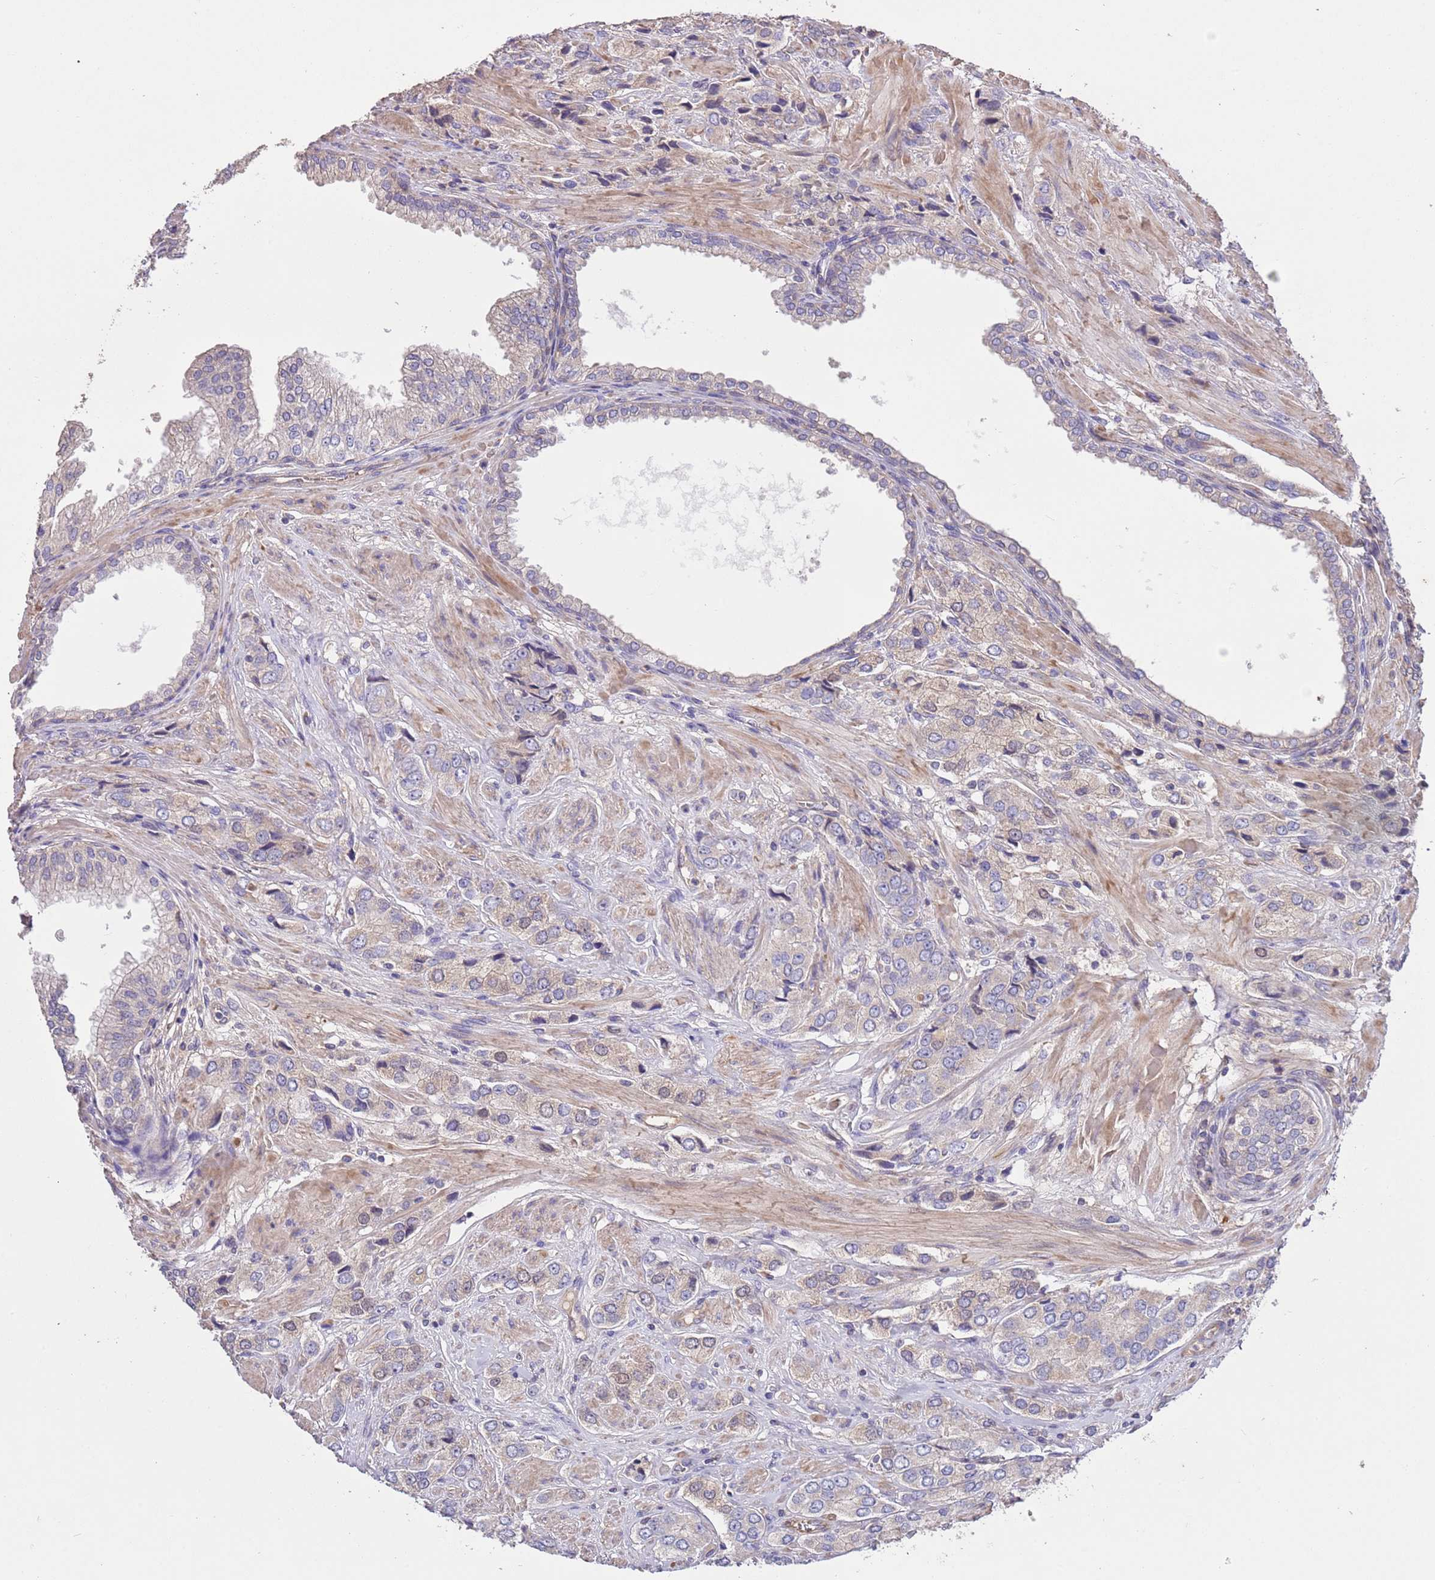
{"staining": {"intensity": "negative", "quantity": "none", "location": "none"}, "tissue": "prostate cancer", "cell_type": "Tumor cells", "image_type": "cancer", "snomed": [{"axis": "morphology", "description": "Adenocarcinoma, High grade"}, {"axis": "topography", "description": "Prostate and seminal vesicle, NOS"}], "caption": "A high-resolution image shows IHC staining of adenocarcinoma (high-grade) (prostate), which shows no significant positivity in tumor cells.", "gene": "FAM89B", "patient": {"sex": "male", "age": 64}}